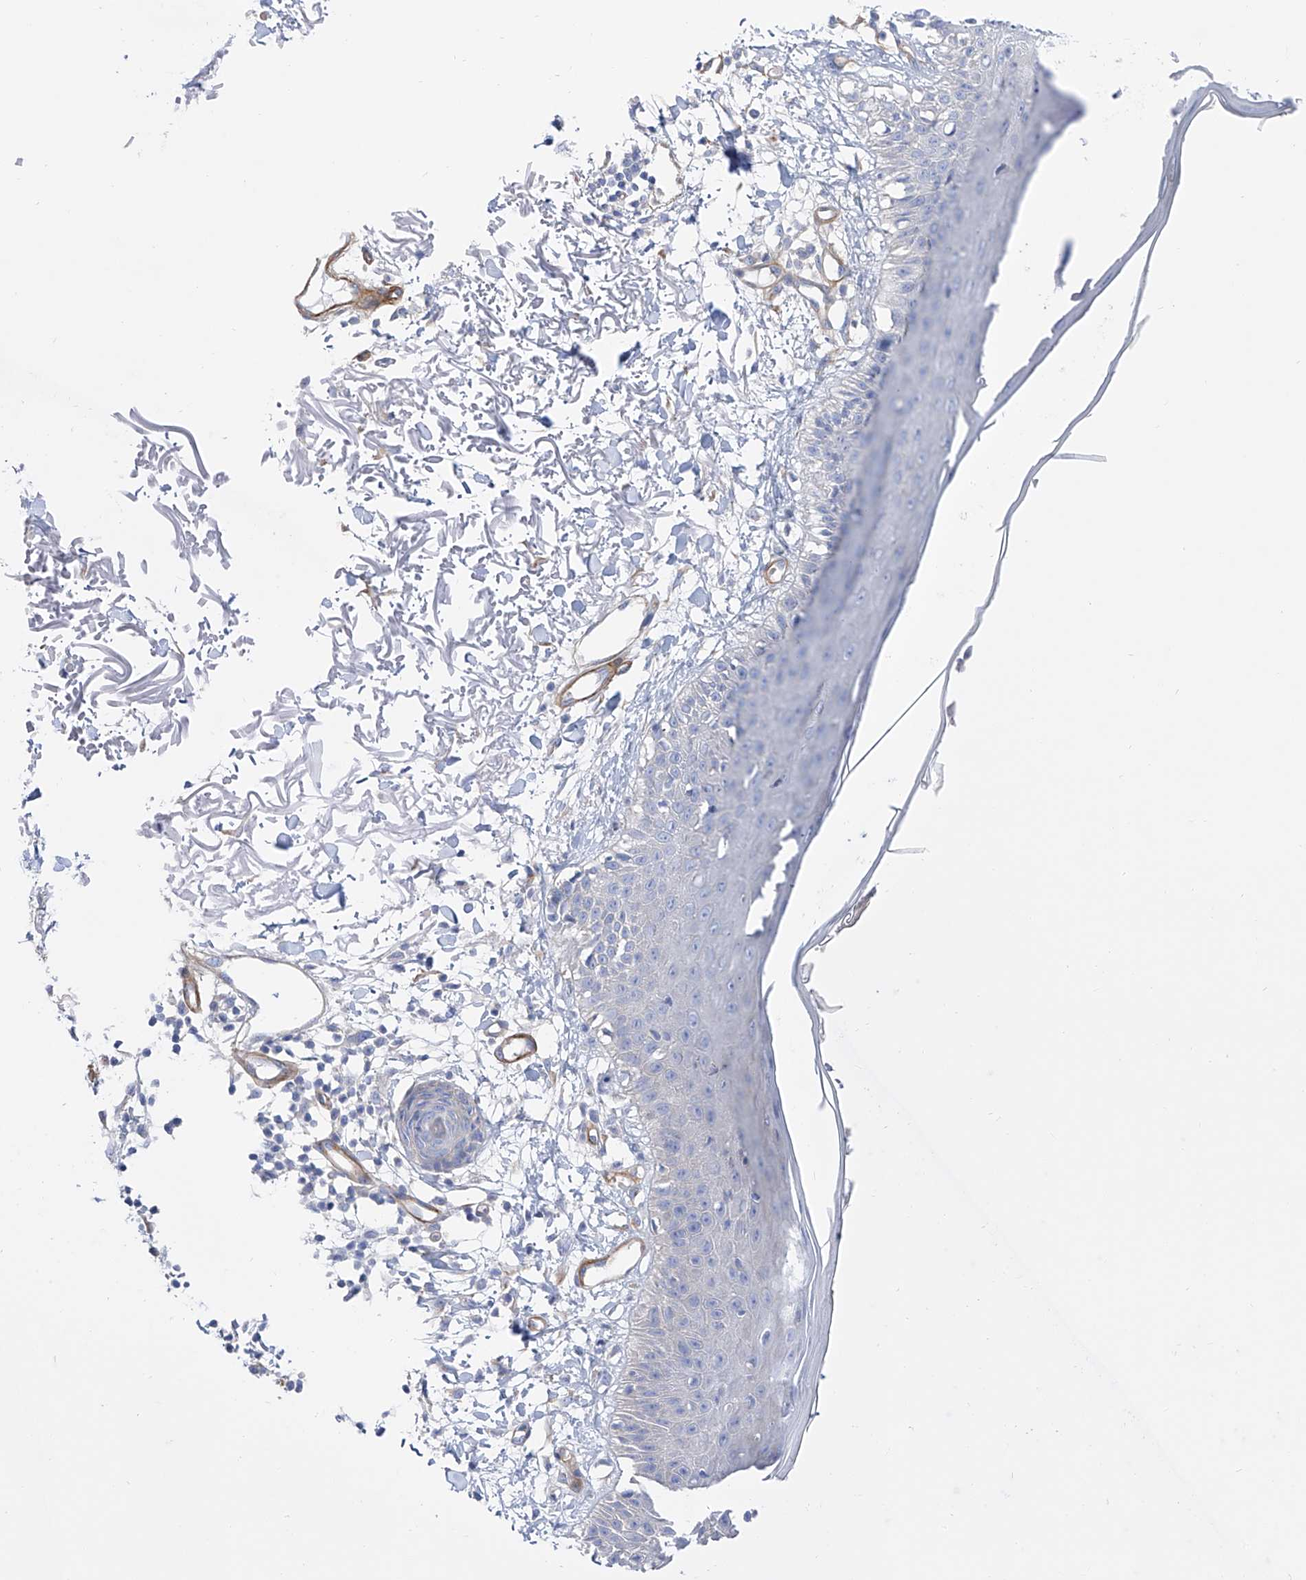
{"staining": {"intensity": "negative", "quantity": "none", "location": "none"}, "tissue": "skin", "cell_type": "Fibroblasts", "image_type": "normal", "snomed": [{"axis": "morphology", "description": "Normal tissue, NOS"}, {"axis": "morphology", "description": "Squamous cell carcinoma, NOS"}, {"axis": "topography", "description": "Skin"}, {"axis": "topography", "description": "Peripheral nerve tissue"}], "caption": "Immunohistochemistry (IHC) histopathology image of unremarkable skin: skin stained with DAB (3,3'-diaminobenzidine) shows no significant protein positivity in fibroblasts. (Immunohistochemistry, brightfield microscopy, high magnification).", "gene": "LCA5", "patient": {"sex": "male", "age": 83}}